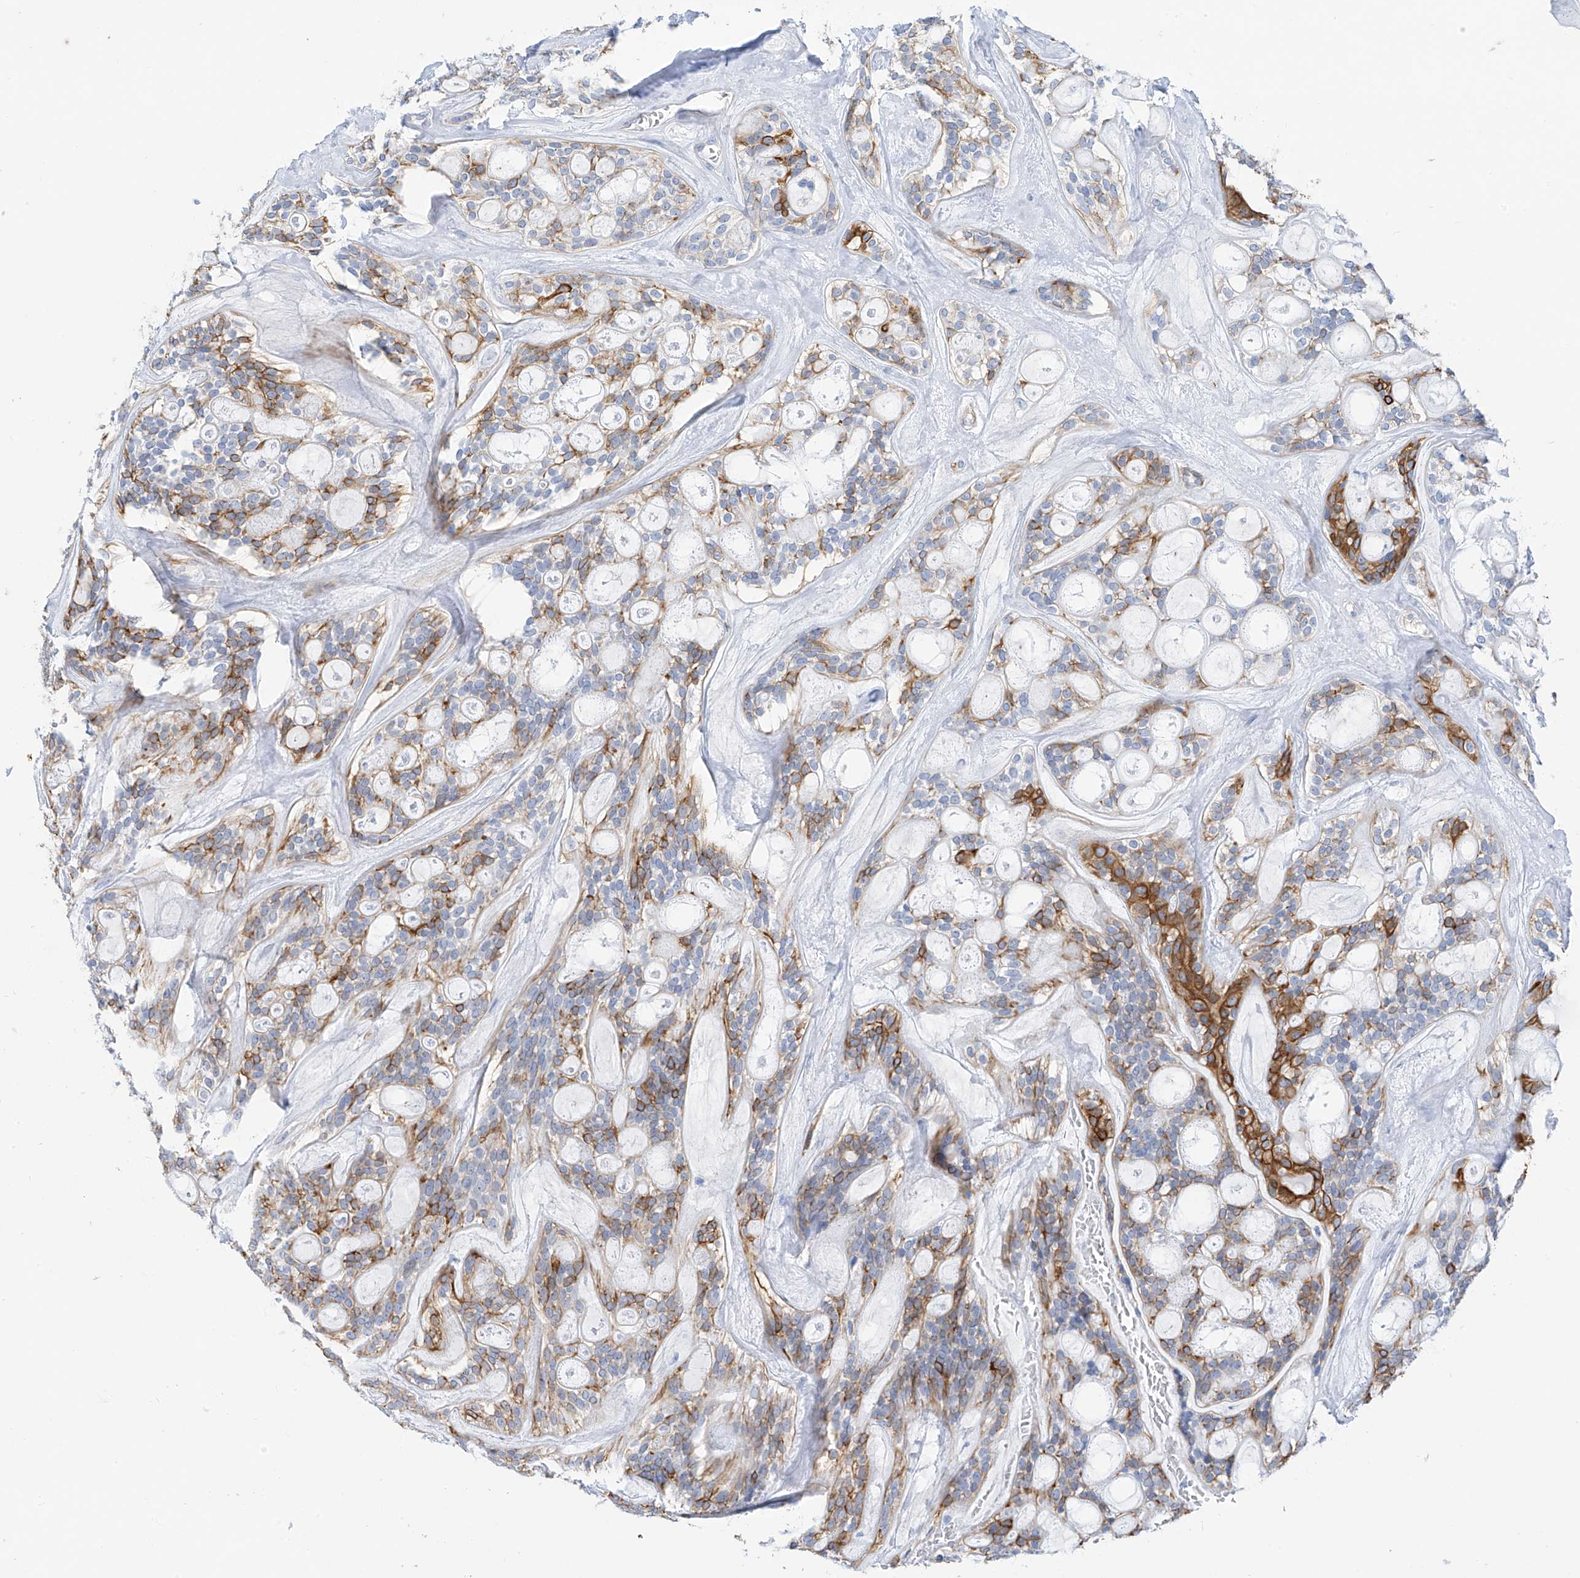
{"staining": {"intensity": "strong", "quantity": "25%-75%", "location": "cytoplasmic/membranous"}, "tissue": "head and neck cancer", "cell_type": "Tumor cells", "image_type": "cancer", "snomed": [{"axis": "morphology", "description": "Adenocarcinoma, NOS"}, {"axis": "topography", "description": "Head-Neck"}], "caption": "Tumor cells display strong cytoplasmic/membranous positivity in approximately 25%-75% of cells in head and neck cancer.", "gene": "PIK3C2B", "patient": {"sex": "male", "age": 66}}